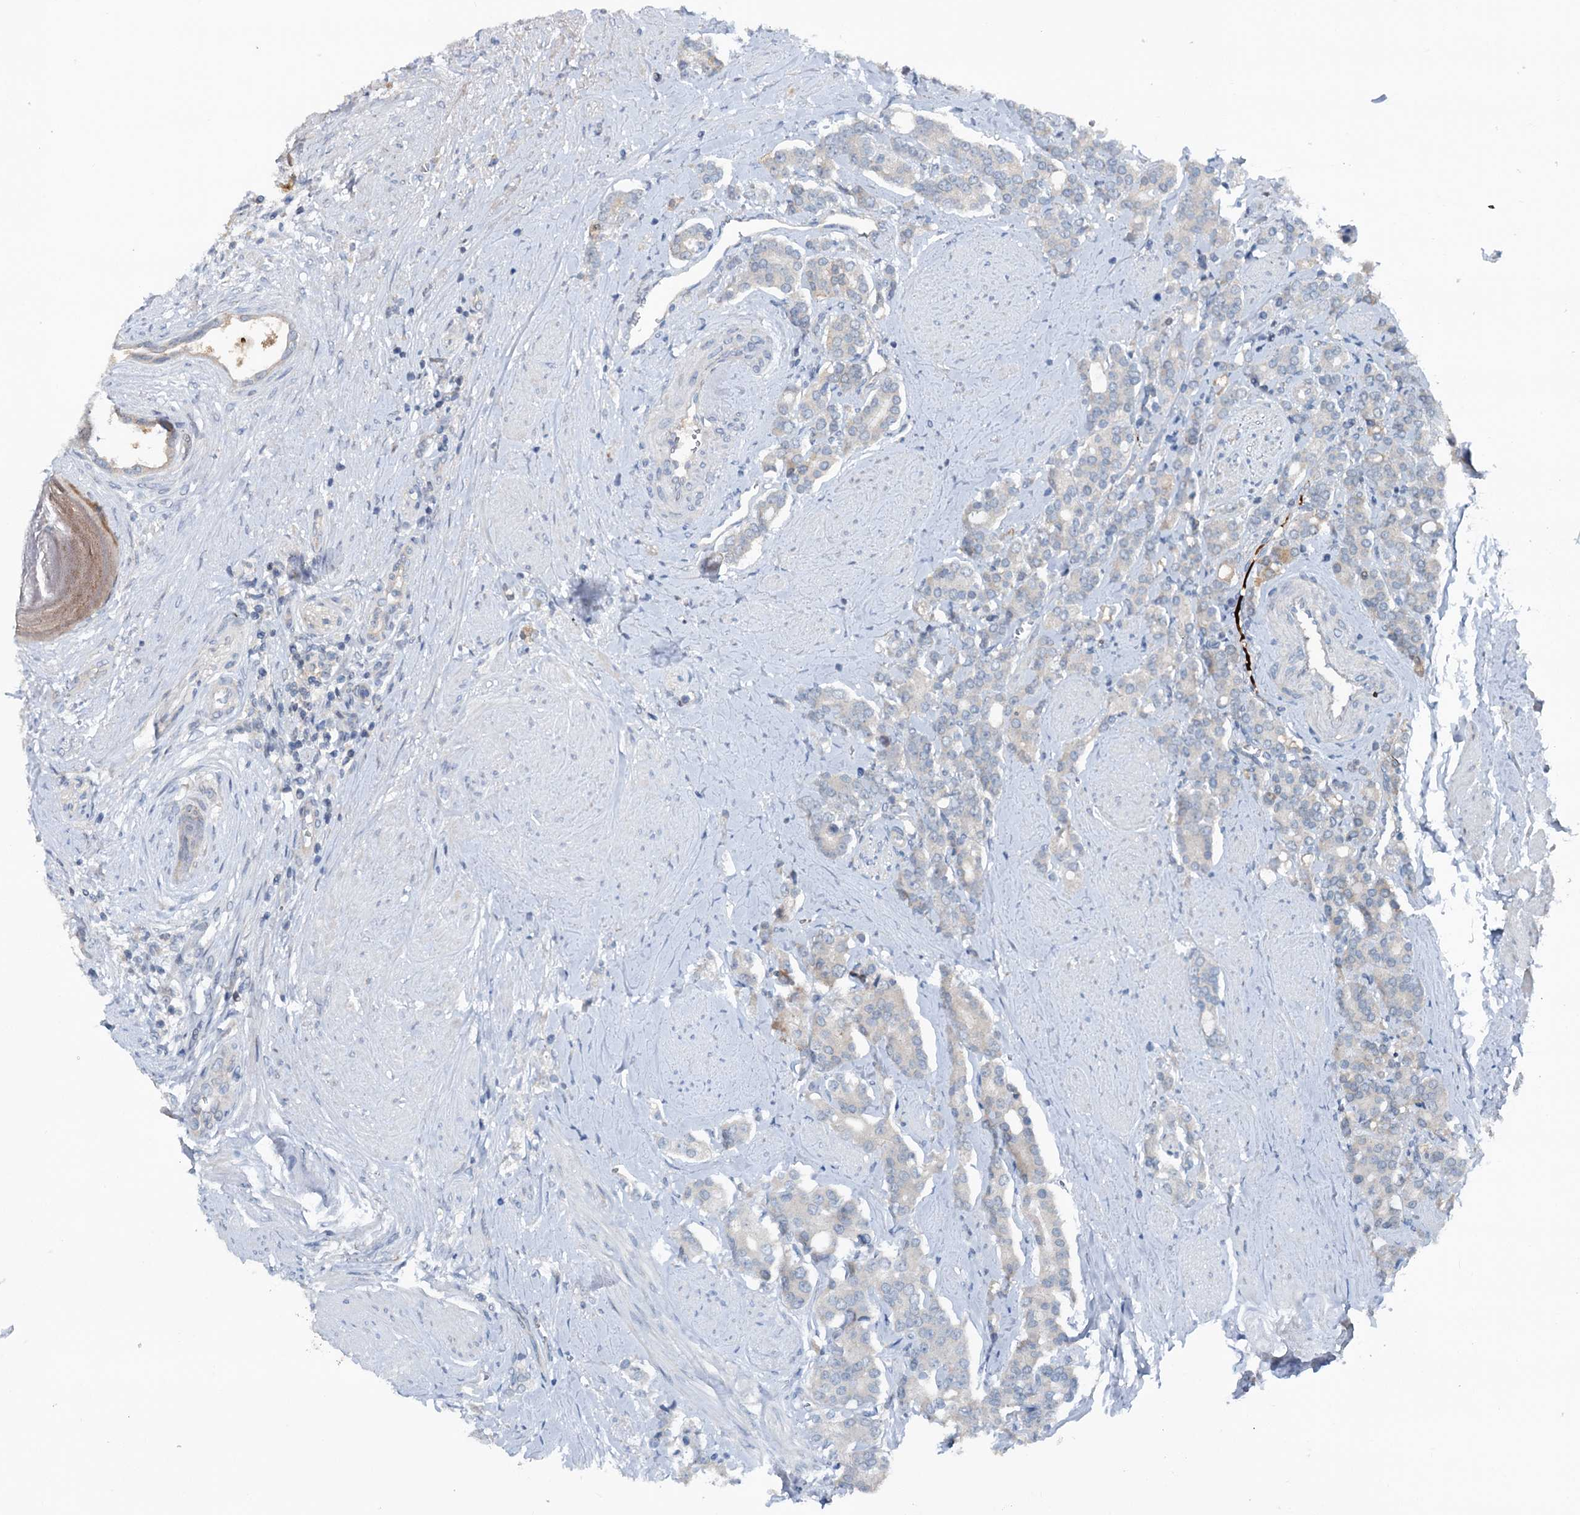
{"staining": {"intensity": "negative", "quantity": "none", "location": "none"}, "tissue": "prostate cancer", "cell_type": "Tumor cells", "image_type": "cancer", "snomed": [{"axis": "morphology", "description": "Adenocarcinoma, High grade"}, {"axis": "topography", "description": "Prostate"}], "caption": "Immunohistochemistry histopathology image of neoplastic tissue: human adenocarcinoma (high-grade) (prostate) stained with DAB demonstrates no significant protein staining in tumor cells.", "gene": "TEDC1", "patient": {"sex": "male", "age": 62}}